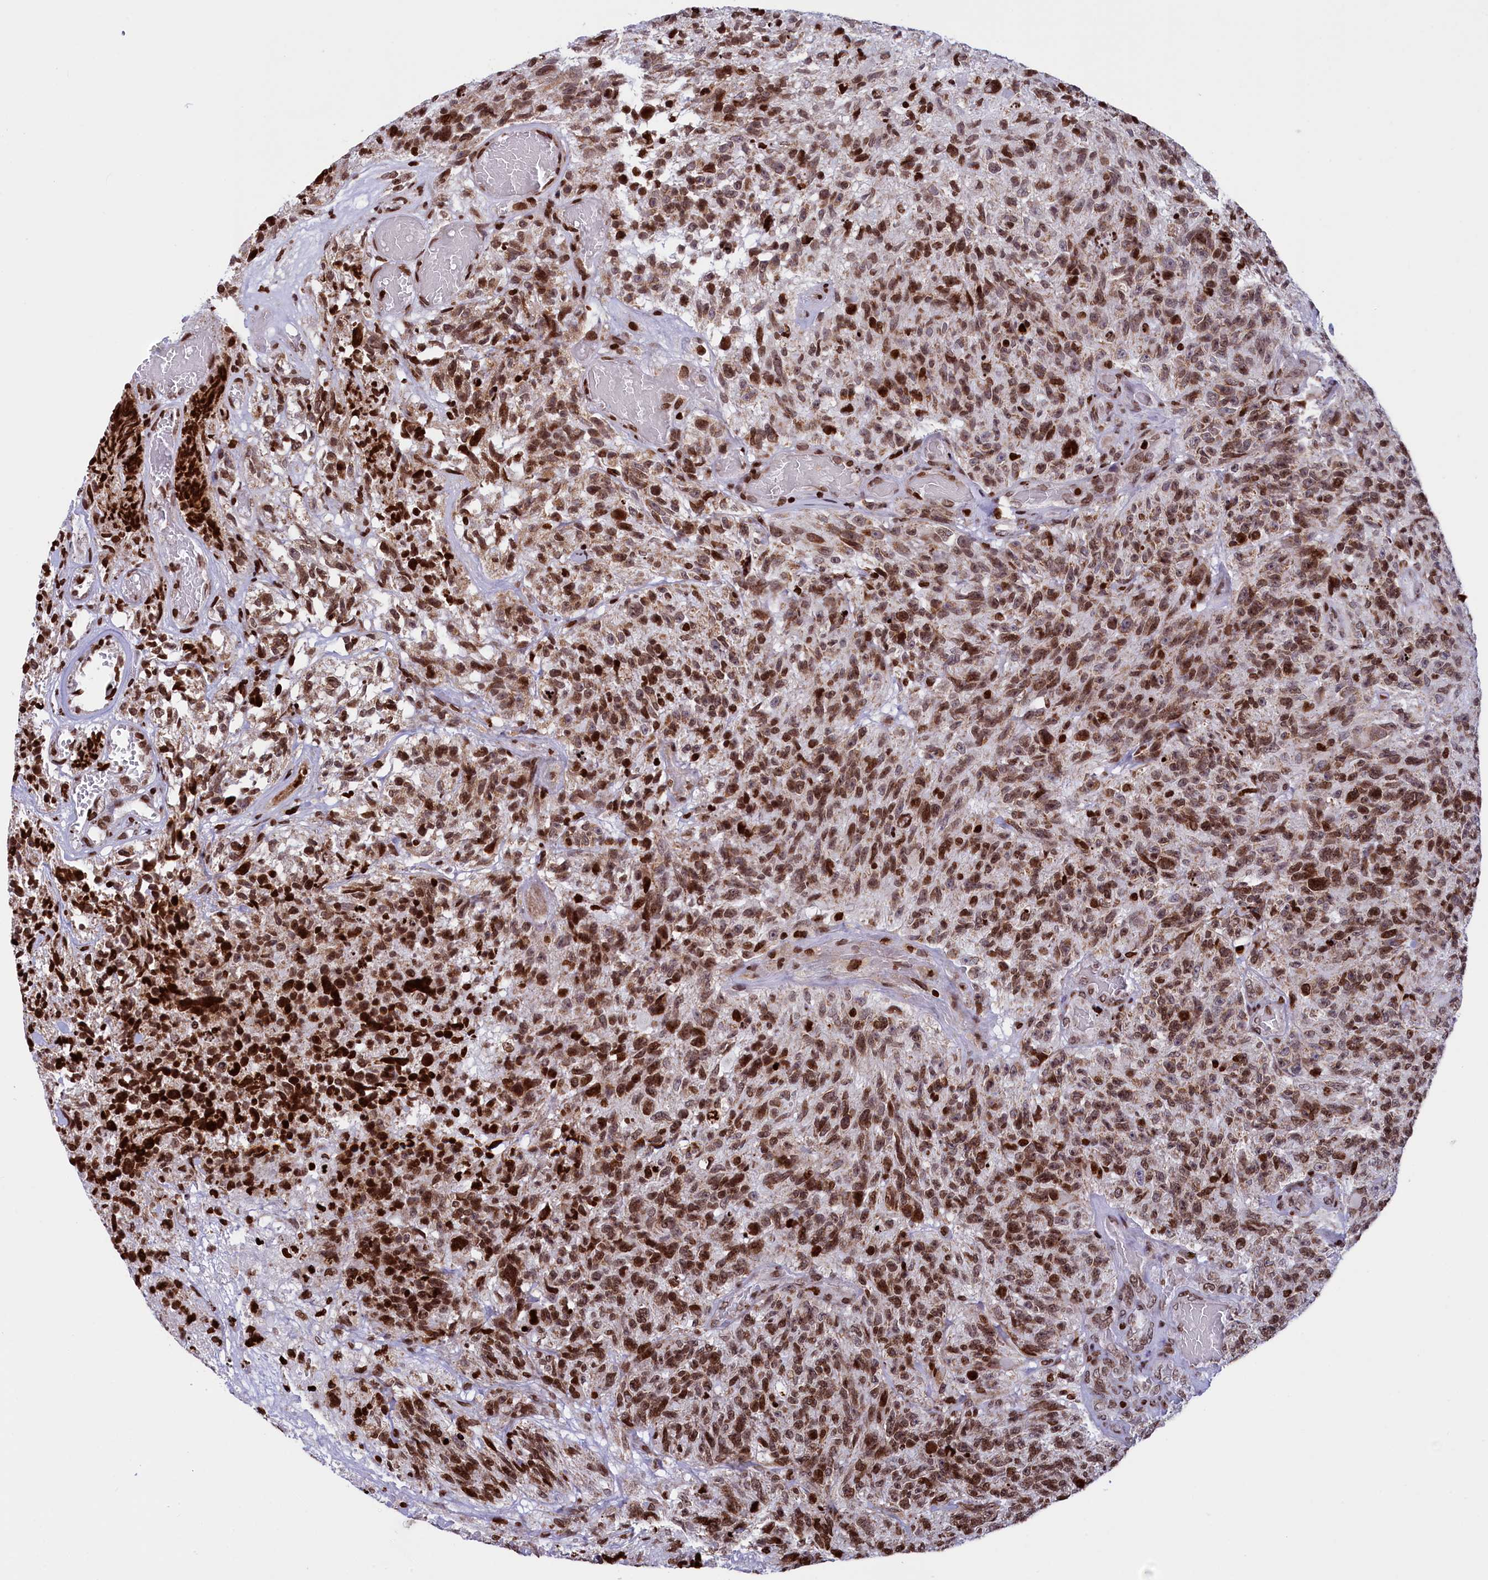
{"staining": {"intensity": "strong", "quantity": ">75%", "location": "nuclear"}, "tissue": "glioma", "cell_type": "Tumor cells", "image_type": "cancer", "snomed": [{"axis": "morphology", "description": "Glioma, malignant, High grade"}, {"axis": "topography", "description": "Brain"}], "caption": "IHC micrograph of neoplastic tissue: human malignant glioma (high-grade) stained using immunohistochemistry (IHC) displays high levels of strong protein expression localized specifically in the nuclear of tumor cells, appearing as a nuclear brown color.", "gene": "TIMM29", "patient": {"sex": "male", "age": 69}}